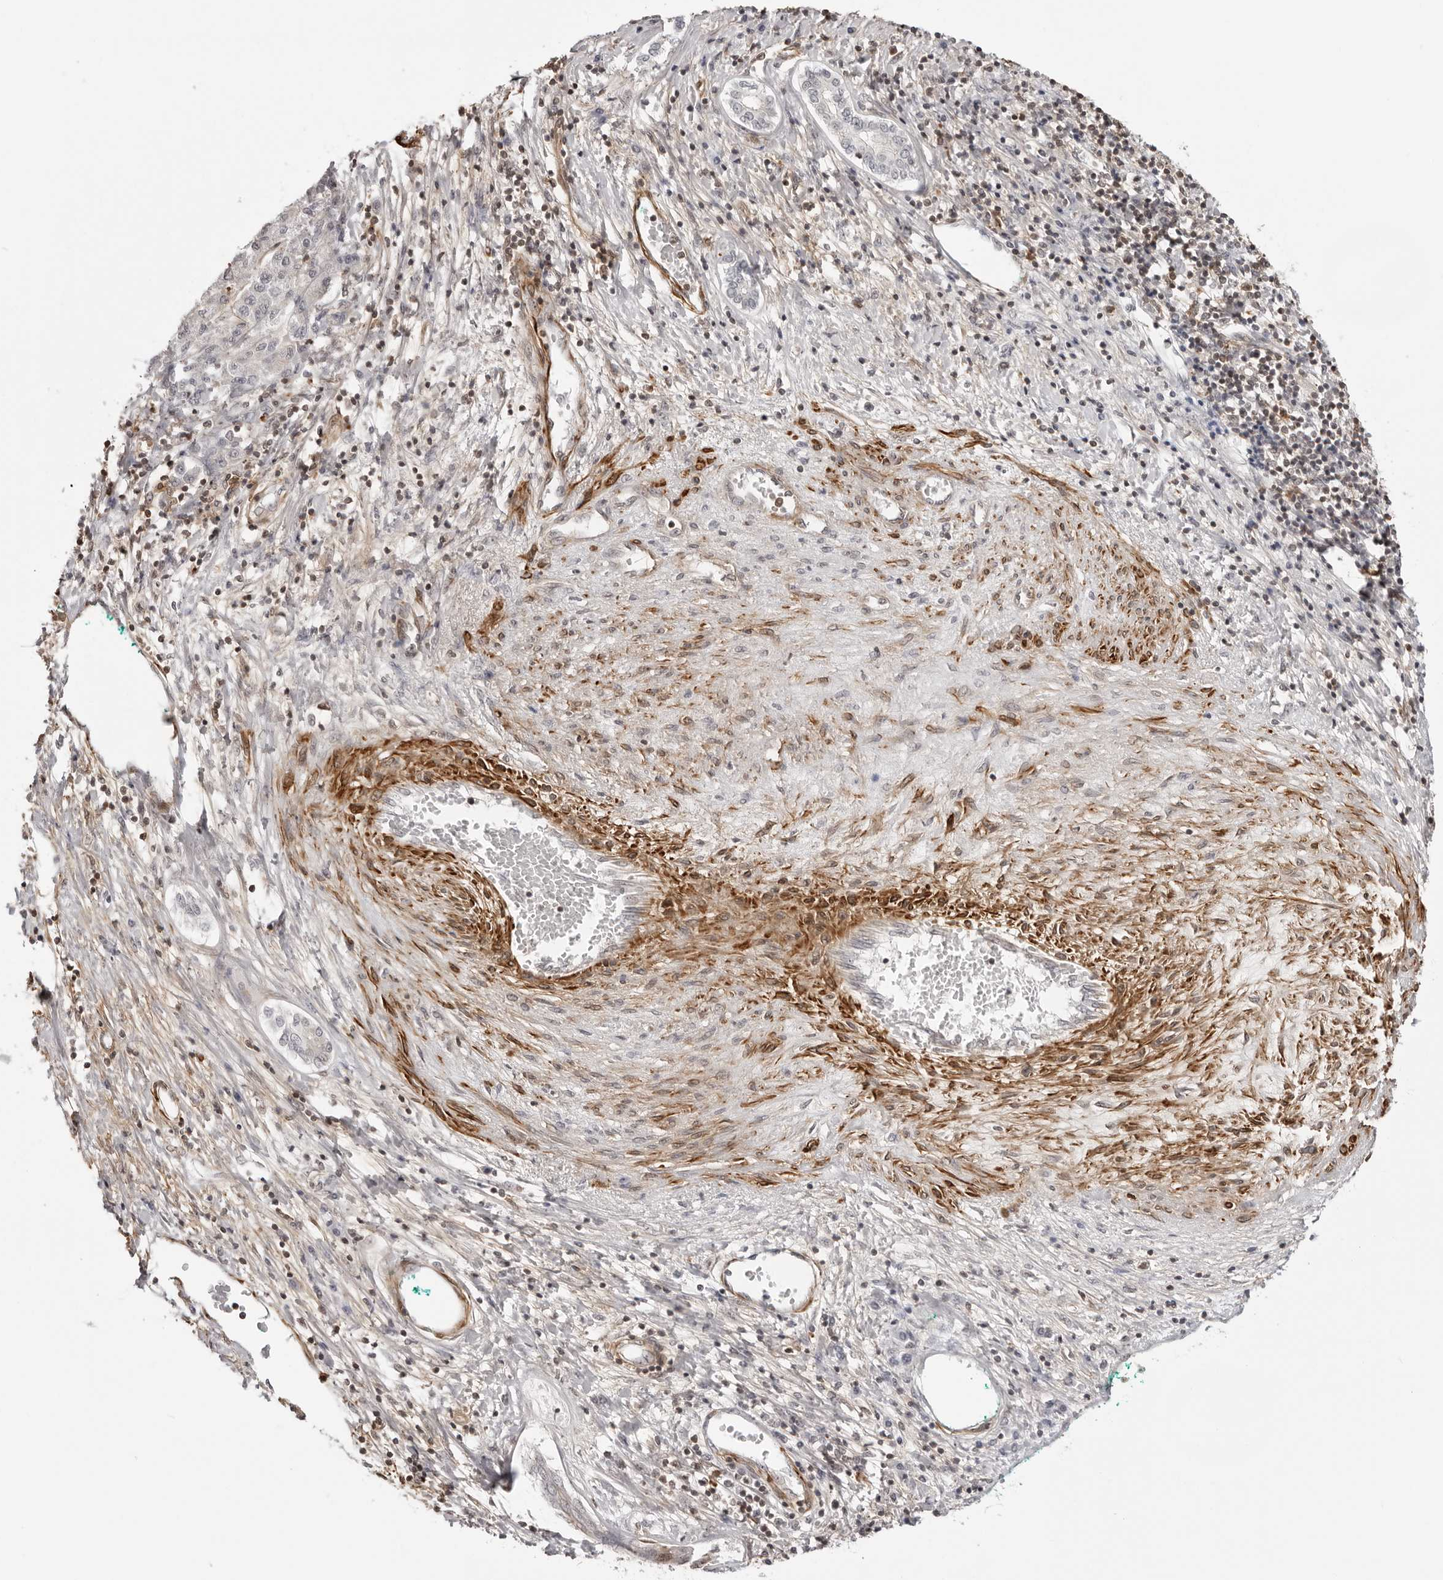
{"staining": {"intensity": "negative", "quantity": "none", "location": "none"}, "tissue": "liver cancer", "cell_type": "Tumor cells", "image_type": "cancer", "snomed": [{"axis": "morphology", "description": "Carcinoma, Hepatocellular, NOS"}, {"axis": "topography", "description": "Liver"}], "caption": "Human hepatocellular carcinoma (liver) stained for a protein using immunohistochemistry exhibits no staining in tumor cells.", "gene": "UNK", "patient": {"sex": "male", "age": 65}}